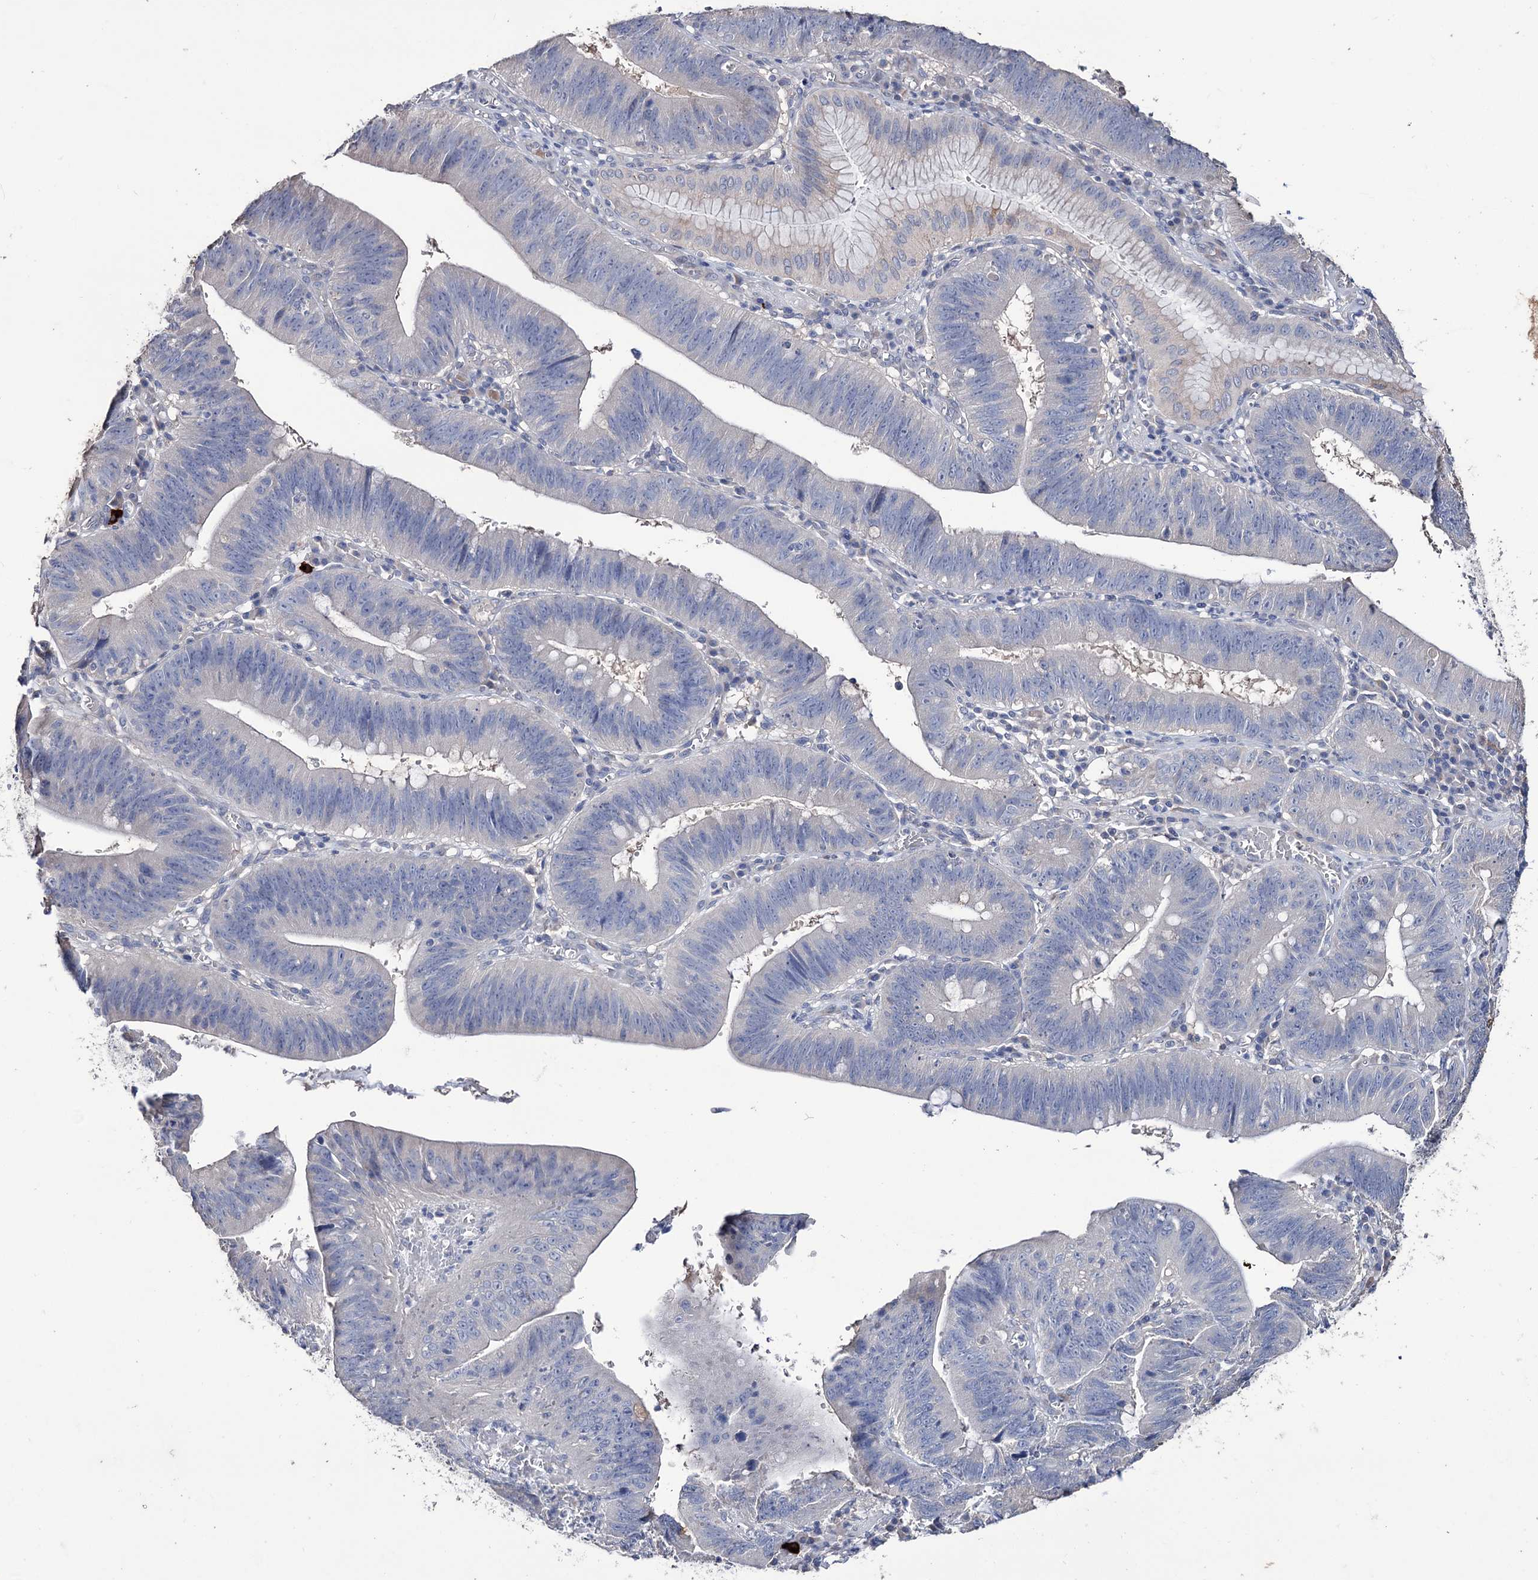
{"staining": {"intensity": "negative", "quantity": "none", "location": "none"}, "tissue": "stomach cancer", "cell_type": "Tumor cells", "image_type": "cancer", "snomed": [{"axis": "morphology", "description": "Adenocarcinoma, NOS"}, {"axis": "topography", "description": "Stomach"}], "caption": "IHC image of neoplastic tissue: stomach adenocarcinoma stained with DAB (3,3'-diaminobenzidine) reveals no significant protein expression in tumor cells. (DAB (3,3'-diaminobenzidine) immunohistochemistry with hematoxylin counter stain).", "gene": "EPB41L5", "patient": {"sex": "male", "age": 59}}